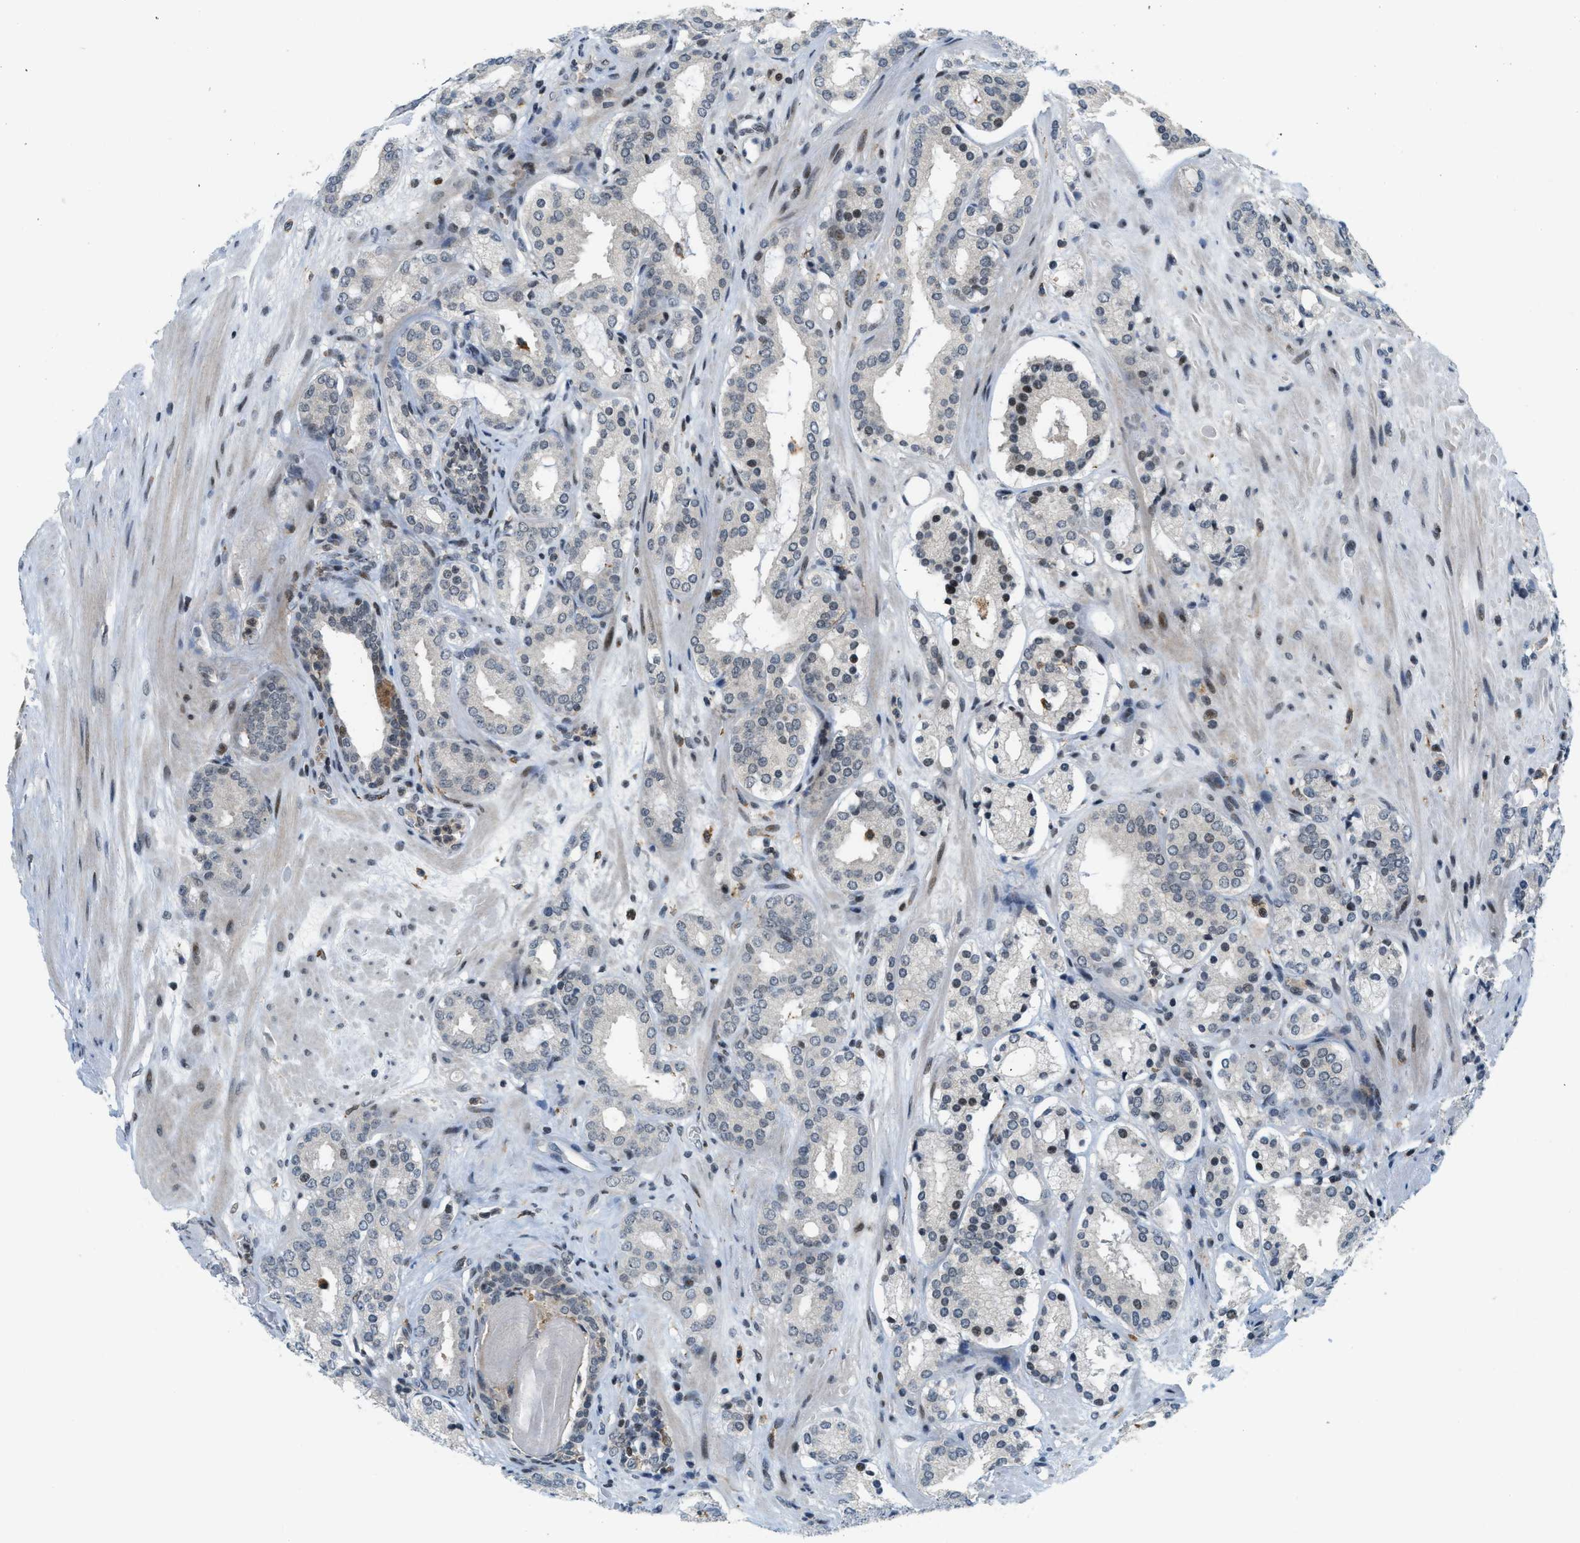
{"staining": {"intensity": "strong", "quantity": "<25%", "location": "nuclear"}, "tissue": "prostate cancer", "cell_type": "Tumor cells", "image_type": "cancer", "snomed": [{"axis": "morphology", "description": "Adenocarcinoma, Low grade"}, {"axis": "topography", "description": "Prostate"}], "caption": "Prostate cancer (adenocarcinoma (low-grade)) tissue exhibits strong nuclear positivity in approximately <25% of tumor cells, visualized by immunohistochemistry.", "gene": "ING1", "patient": {"sex": "male", "age": 69}}